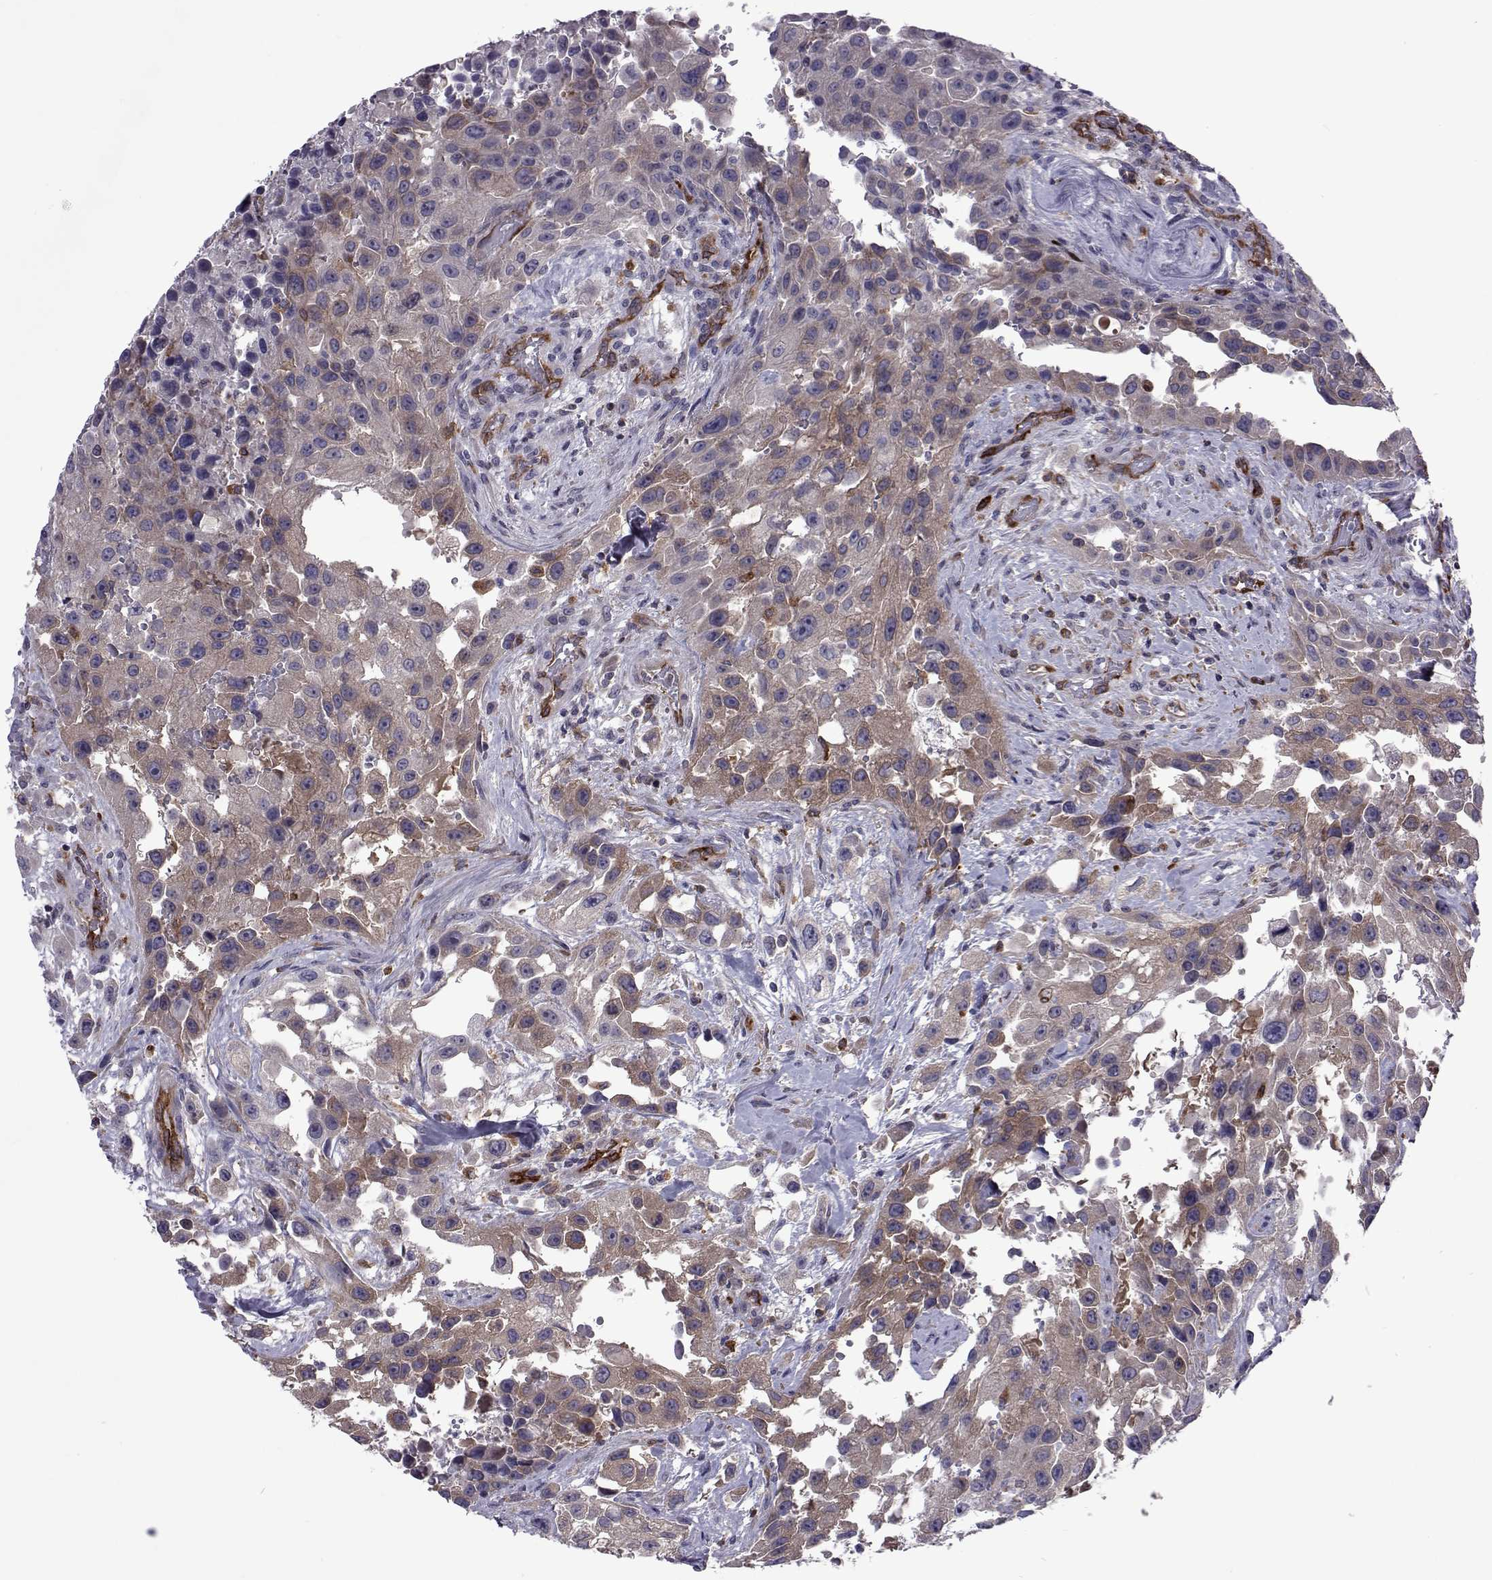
{"staining": {"intensity": "weak", "quantity": "<25%", "location": "cytoplasmic/membranous"}, "tissue": "urothelial cancer", "cell_type": "Tumor cells", "image_type": "cancer", "snomed": [{"axis": "morphology", "description": "Urothelial carcinoma, High grade"}, {"axis": "topography", "description": "Urinary bladder"}], "caption": "DAB immunohistochemical staining of urothelial carcinoma (high-grade) reveals no significant expression in tumor cells. (DAB immunohistochemistry (IHC) visualized using brightfield microscopy, high magnification).", "gene": "TCF15", "patient": {"sex": "male", "age": 79}}